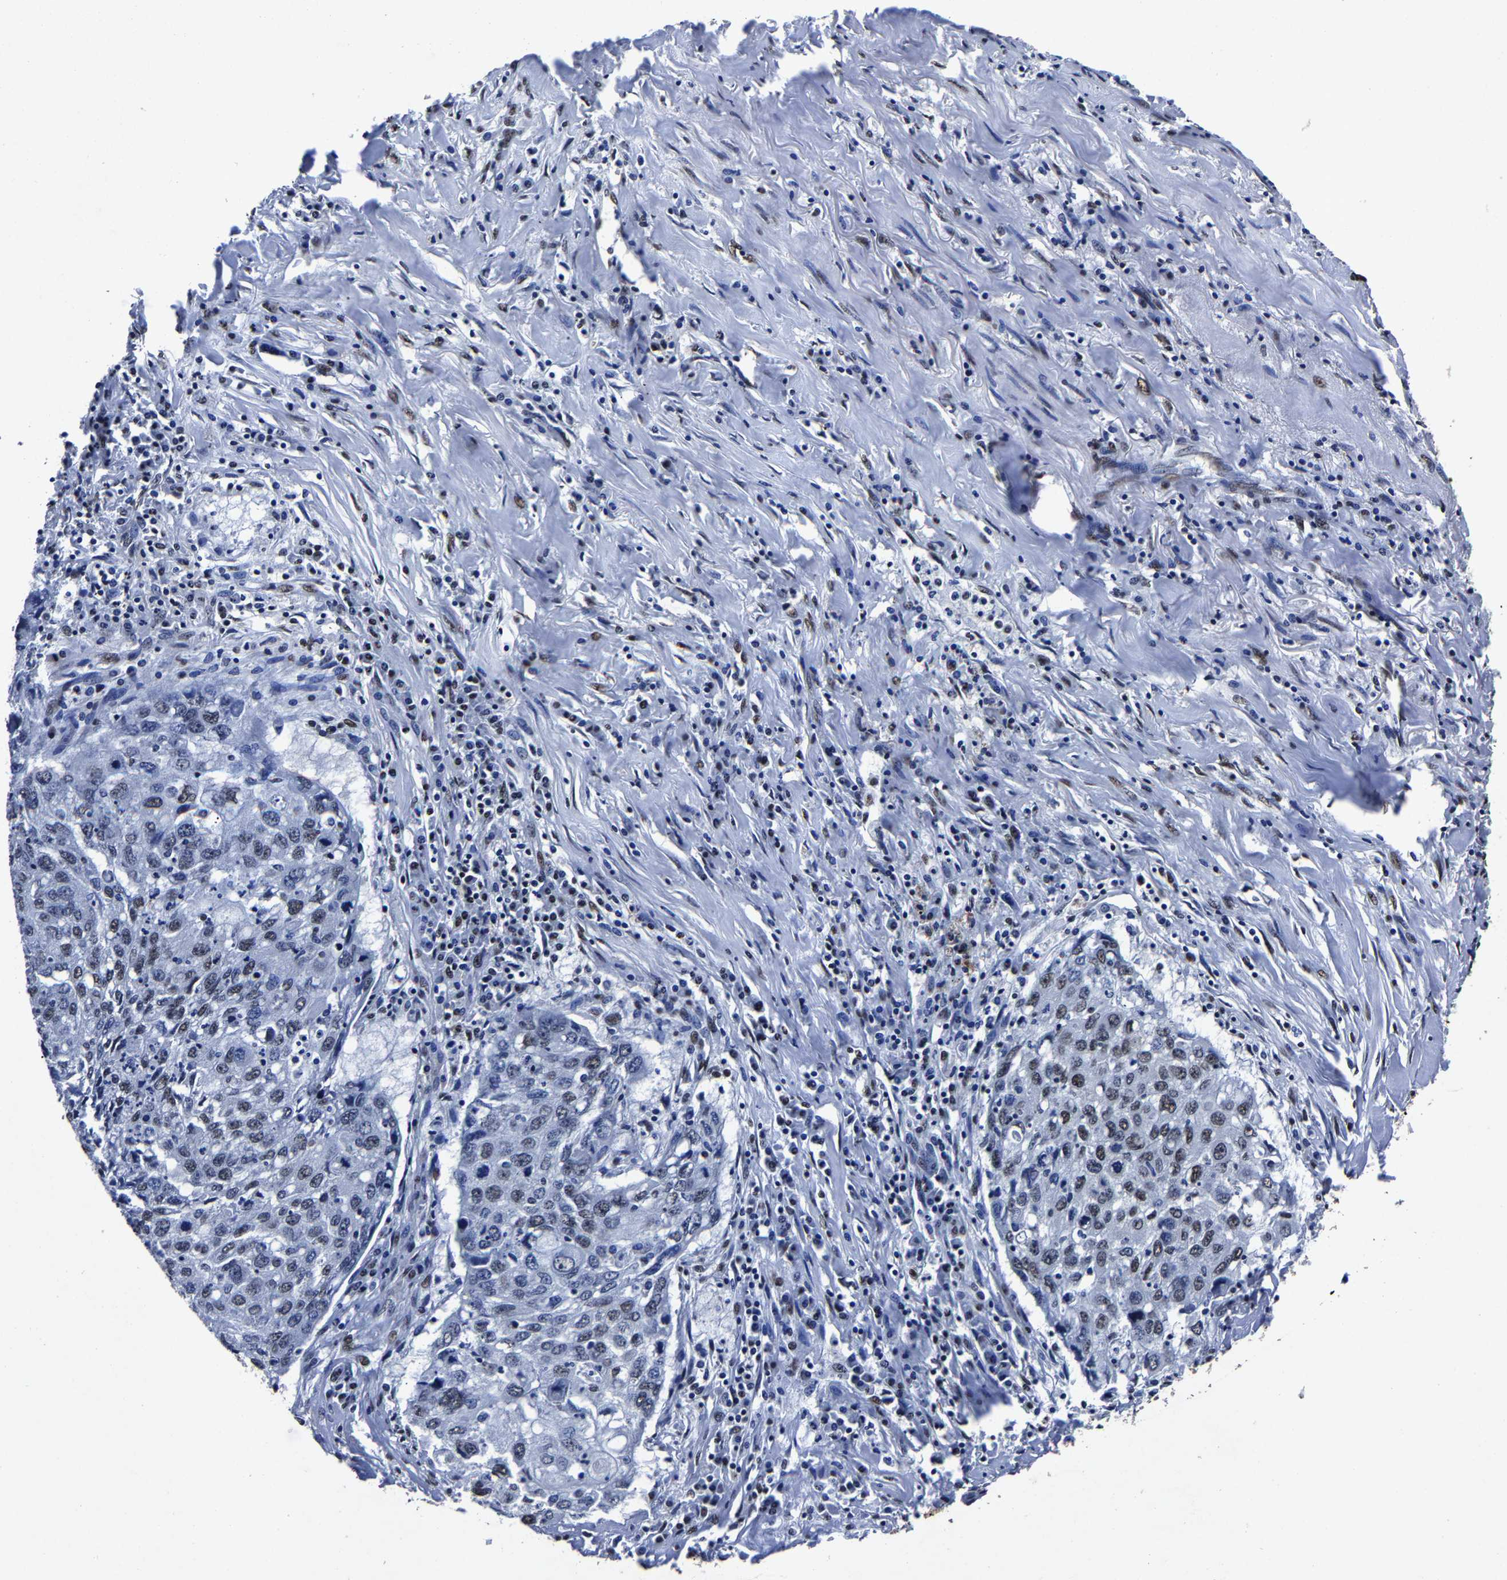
{"staining": {"intensity": "weak", "quantity": "<25%", "location": "nuclear"}, "tissue": "lung cancer", "cell_type": "Tumor cells", "image_type": "cancer", "snomed": [{"axis": "morphology", "description": "Squamous cell carcinoma, NOS"}, {"axis": "topography", "description": "Lung"}], "caption": "Immunohistochemistry of human lung cancer demonstrates no expression in tumor cells. (DAB immunohistochemistry (IHC) with hematoxylin counter stain).", "gene": "RBM45", "patient": {"sex": "female", "age": 63}}